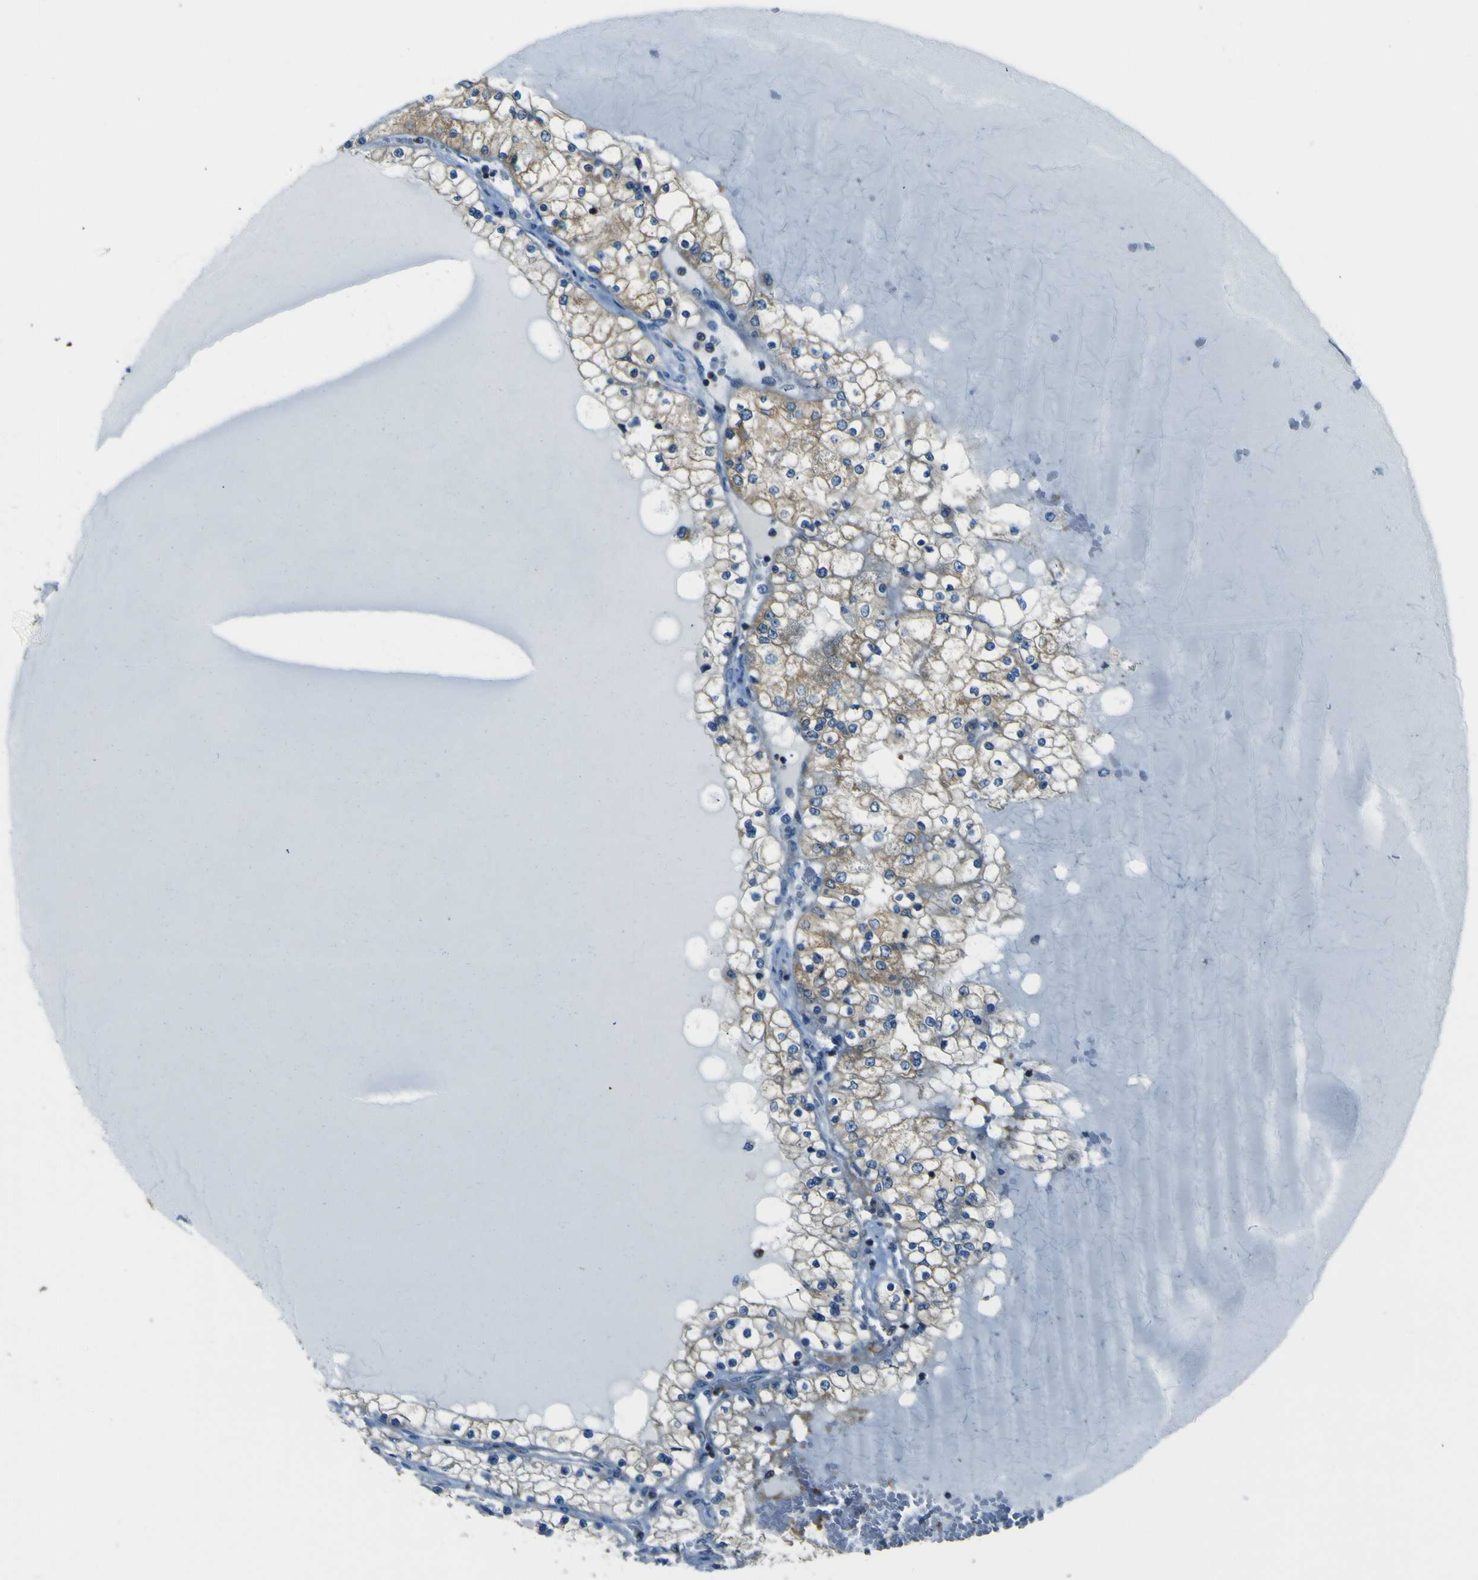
{"staining": {"intensity": "moderate", "quantity": ">75%", "location": "cytoplasmic/membranous"}, "tissue": "renal cancer", "cell_type": "Tumor cells", "image_type": "cancer", "snomed": [{"axis": "morphology", "description": "Adenocarcinoma, NOS"}, {"axis": "topography", "description": "Kidney"}], "caption": "Moderate cytoplasmic/membranous staining is present in approximately >75% of tumor cells in renal adenocarcinoma. The staining was performed using DAB to visualize the protein expression in brown, while the nuclei were stained in blue with hematoxylin (Magnification: 20x).", "gene": "STIM1", "patient": {"sex": "male", "age": 68}}